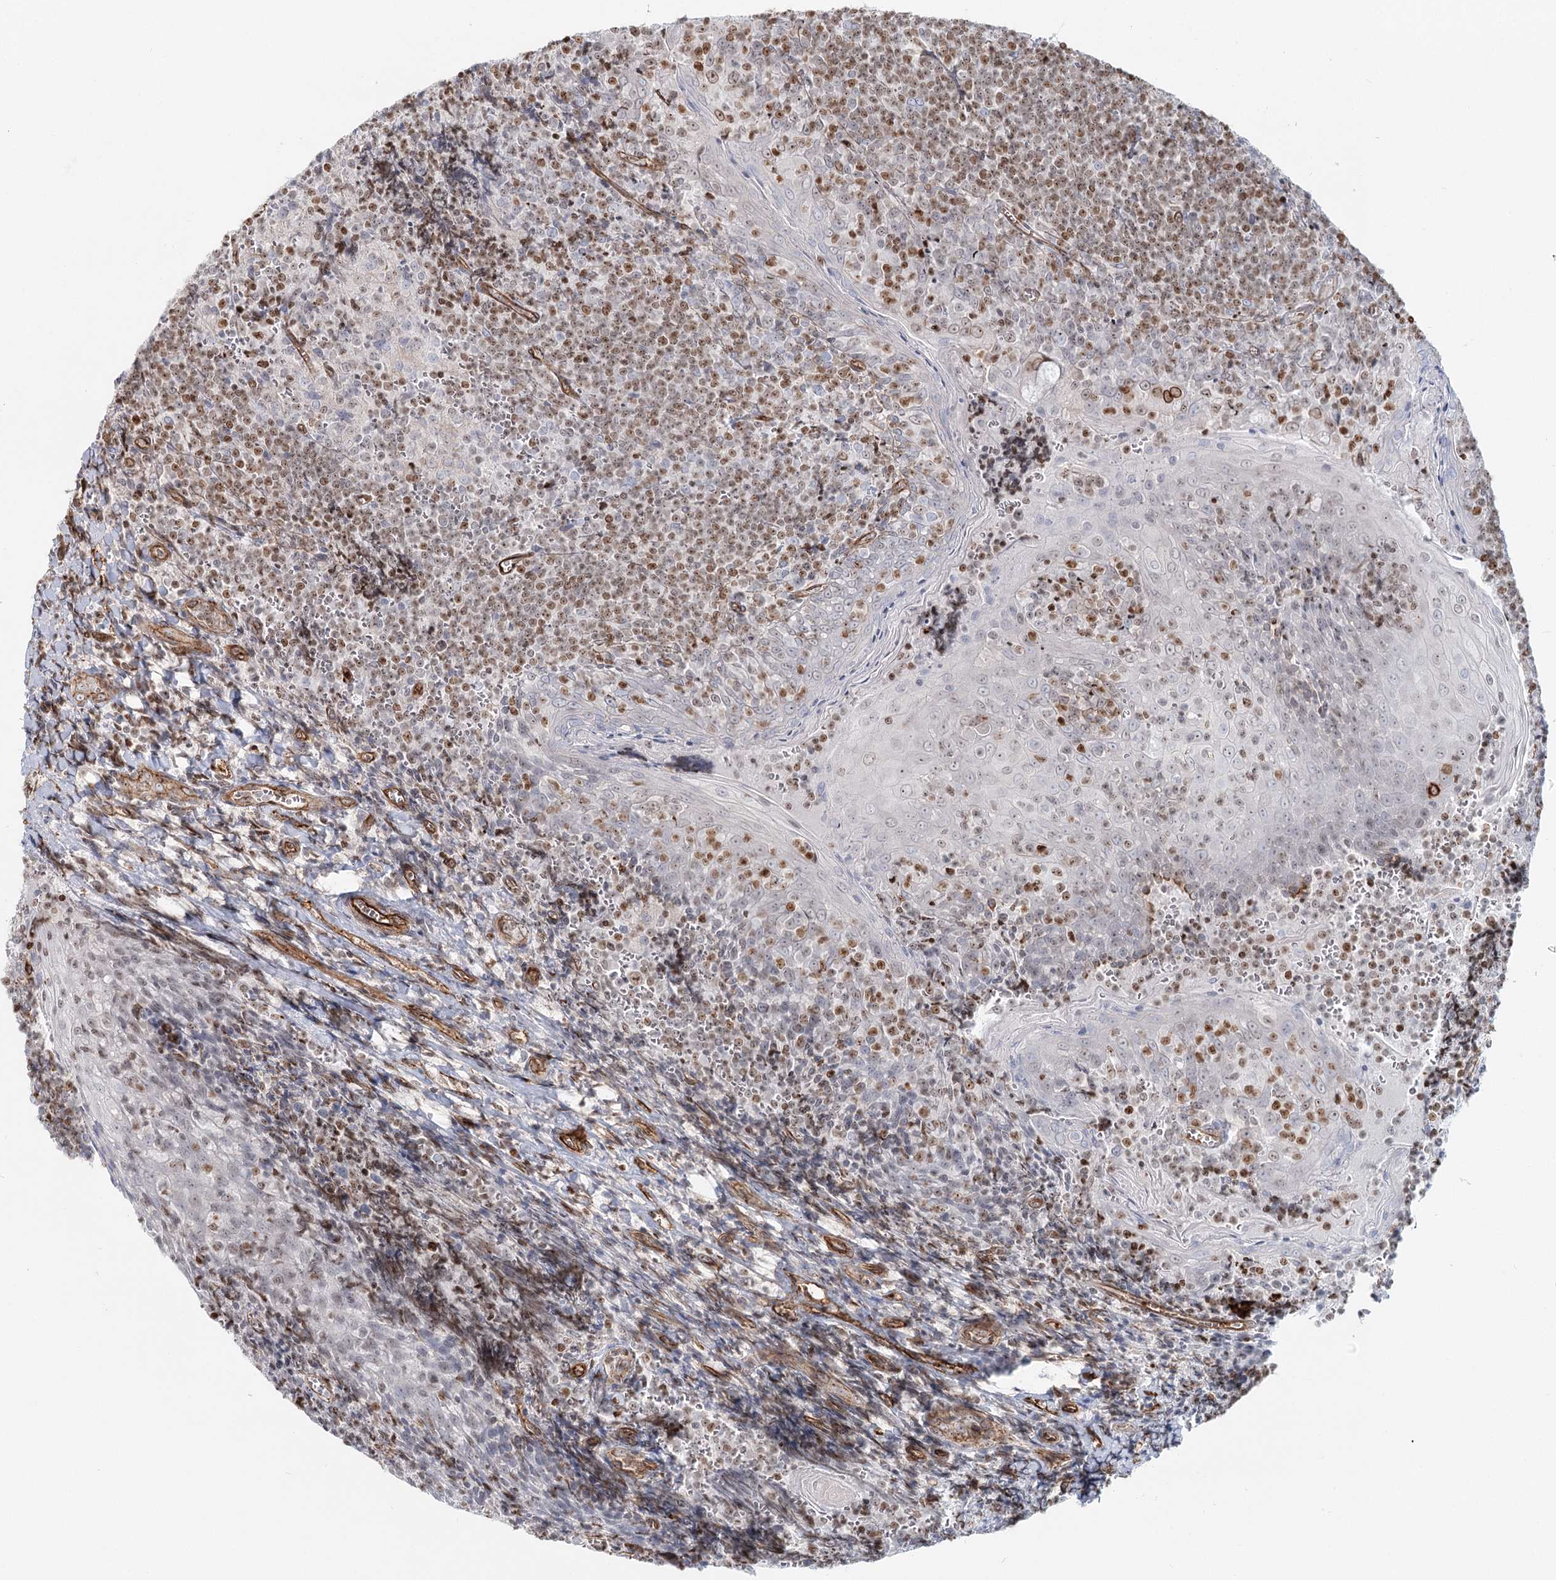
{"staining": {"intensity": "negative", "quantity": "none", "location": "none"}, "tissue": "tonsil", "cell_type": "Germinal center cells", "image_type": "normal", "snomed": [{"axis": "morphology", "description": "Normal tissue, NOS"}, {"axis": "topography", "description": "Tonsil"}], "caption": "The image exhibits no significant expression in germinal center cells of tonsil. Nuclei are stained in blue.", "gene": "ZFYVE28", "patient": {"sex": "male", "age": 27}}